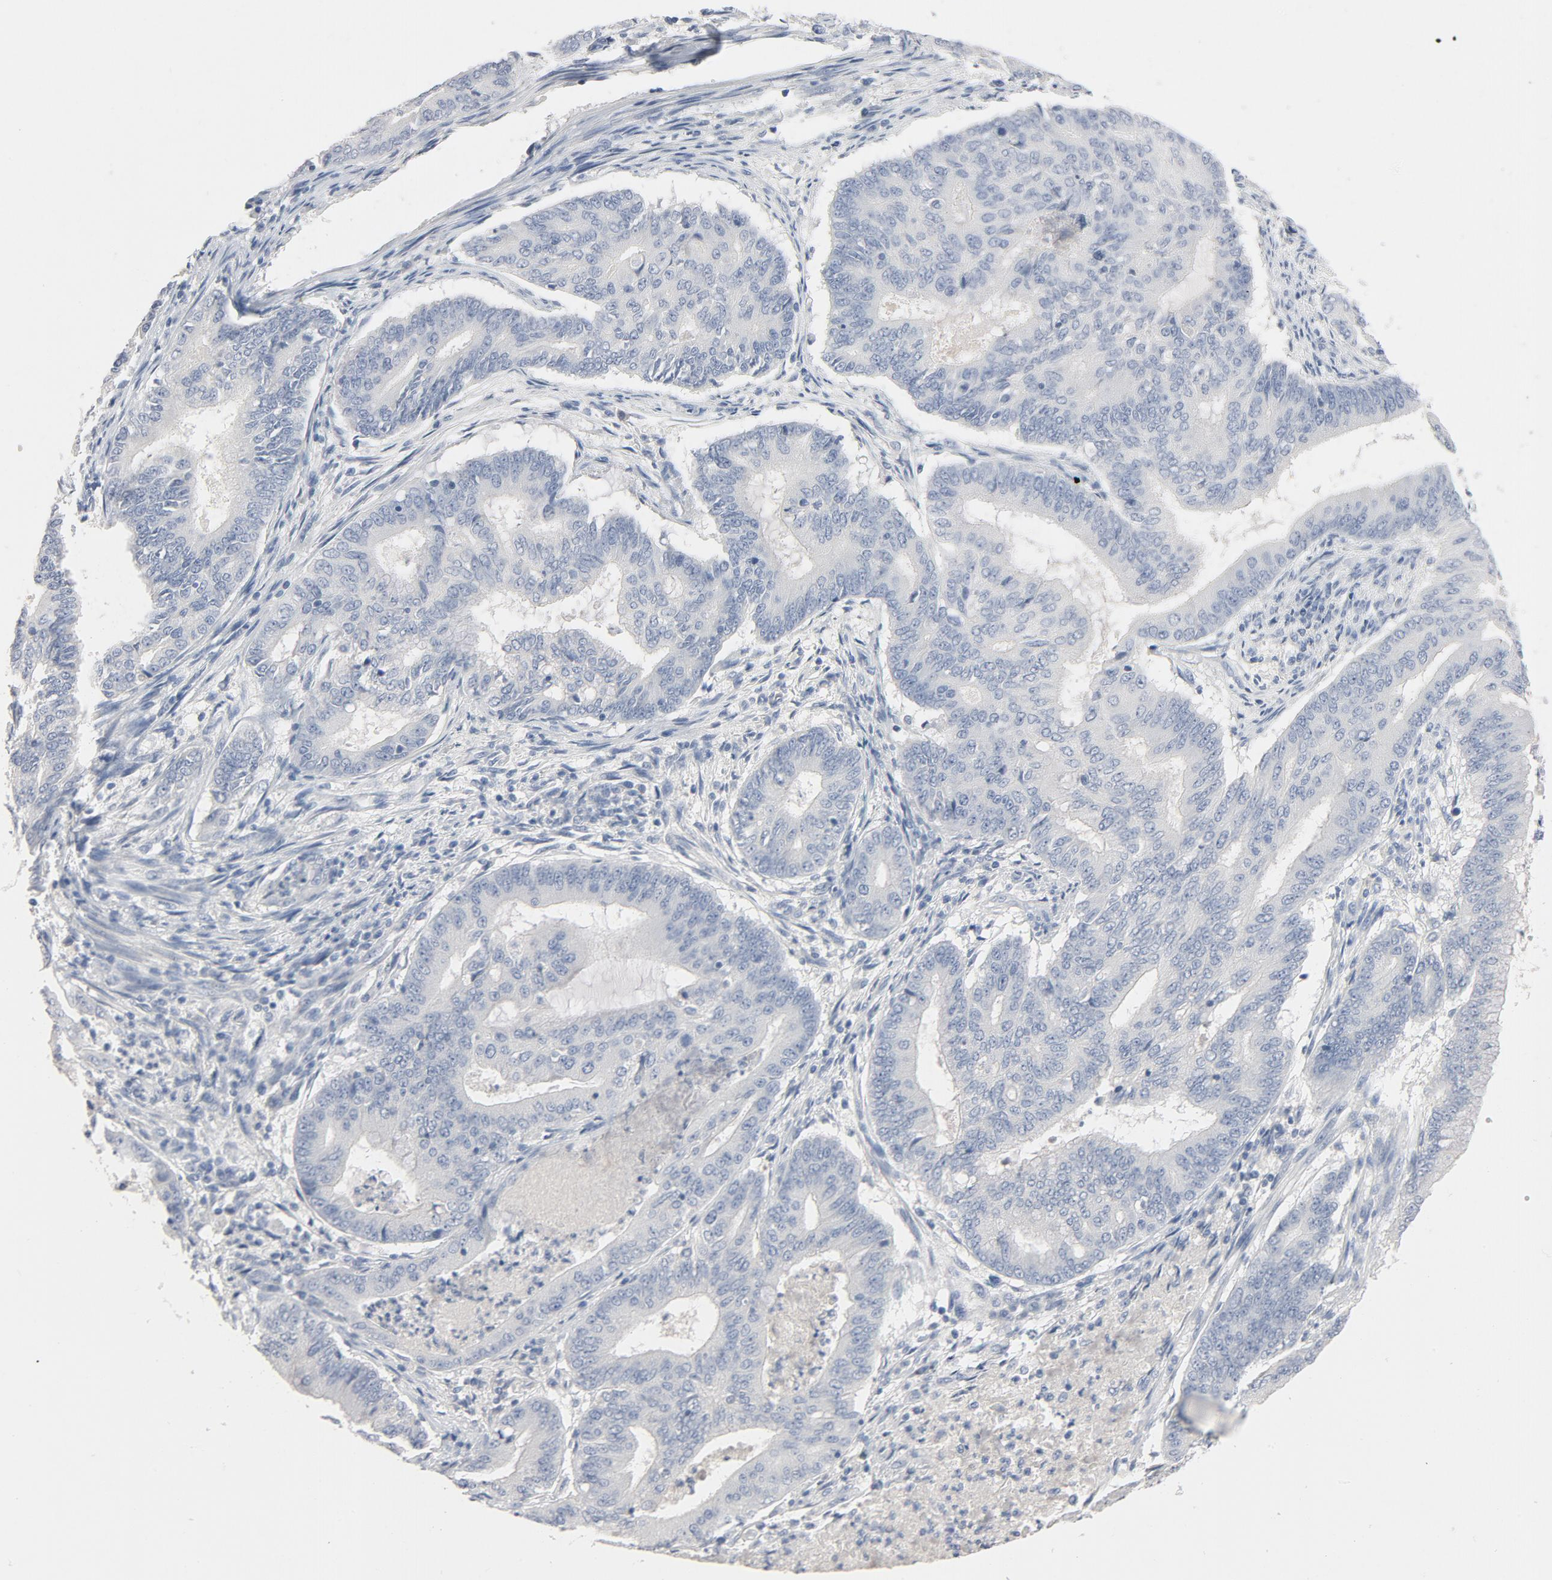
{"staining": {"intensity": "negative", "quantity": "none", "location": "none"}, "tissue": "endometrial cancer", "cell_type": "Tumor cells", "image_type": "cancer", "snomed": [{"axis": "morphology", "description": "Adenocarcinoma, NOS"}, {"axis": "topography", "description": "Endometrium"}], "caption": "A histopathology image of human endometrial cancer (adenocarcinoma) is negative for staining in tumor cells.", "gene": "ZCCHC13", "patient": {"sex": "female", "age": 63}}